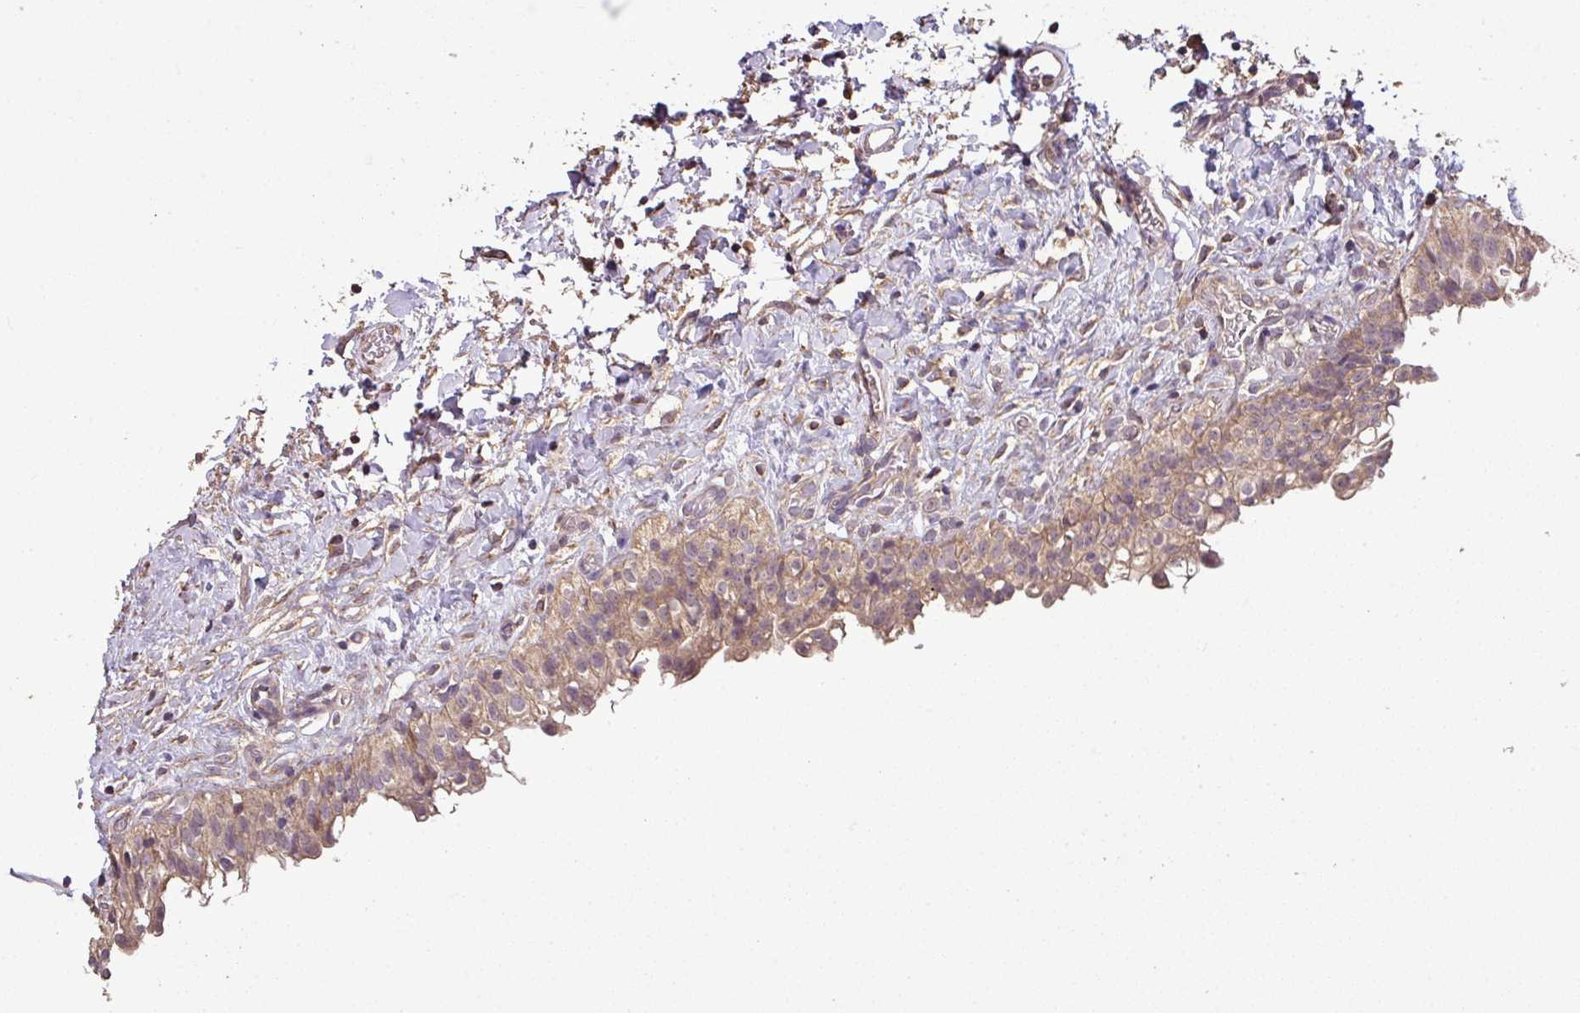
{"staining": {"intensity": "moderate", "quantity": ">75%", "location": "cytoplasmic/membranous"}, "tissue": "urinary bladder", "cell_type": "Urothelial cells", "image_type": "normal", "snomed": [{"axis": "morphology", "description": "Normal tissue, NOS"}, {"axis": "topography", "description": "Urinary bladder"}], "caption": "A high-resolution histopathology image shows immunohistochemistry staining of unremarkable urinary bladder, which displays moderate cytoplasmic/membranous staining in about >75% of urothelial cells. The staining was performed using DAB (3,3'-diaminobenzidine), with brown indicating positive protein expression. Nuclei are stained blue with hematoxylin.", "gene": "ISLR", "patient": {"sex": "male", "age": 51}}